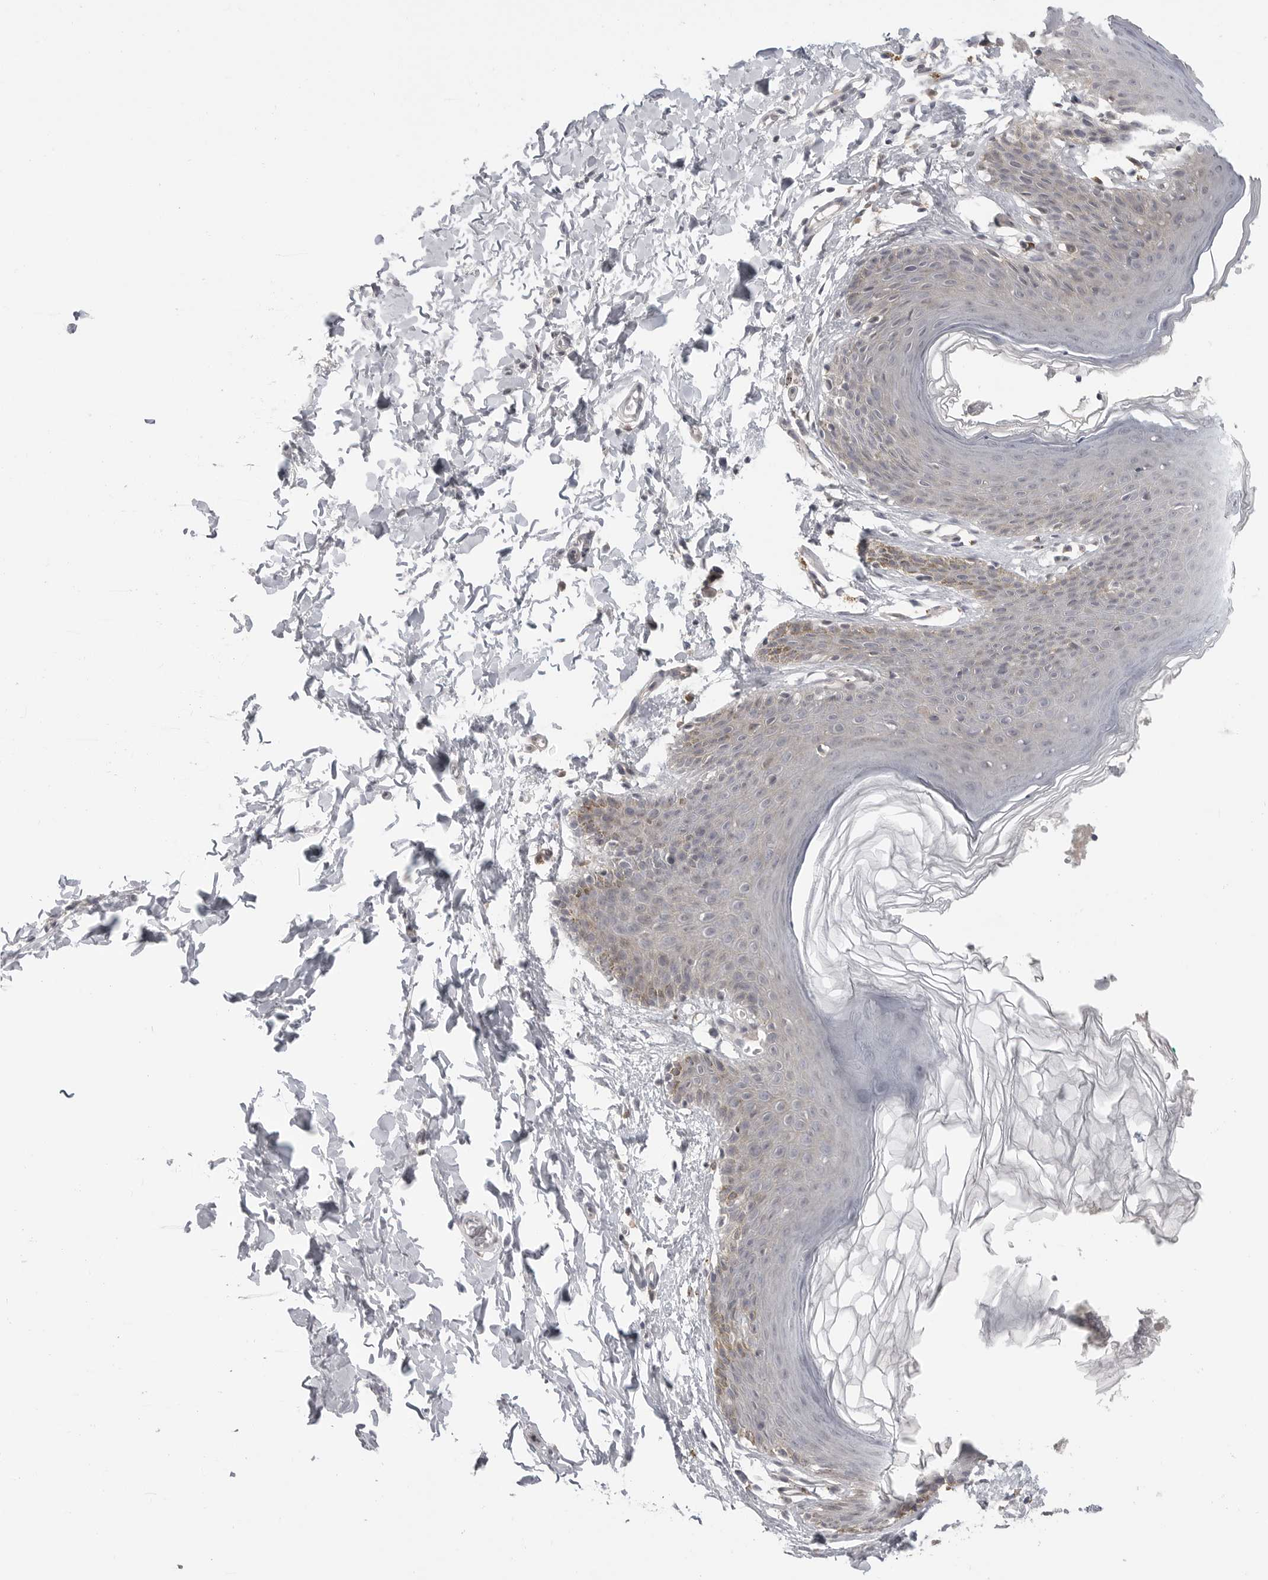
{"staining": {"intensity": "moderate", "quantity": "25%-75%", "location": "cytoplasmic/membranous"}, "tissue": "skin", "cell_type": "Epidermal cells", "image_type": "normal", "snomed": [{"axis": "morphology", "description": "Normal tissue, NOS"}, {"axis": "topography", "description": "Vulva"}], "caption": "A histopathology image showing moderate cytoplasmic/membranous positivity in about 25%-75% of epidermal cells in benign skin, as visualized by brown immunohistochemical staining.", "gene": "IFNGR1", "patient": {"sex": "female", "age": 66}}